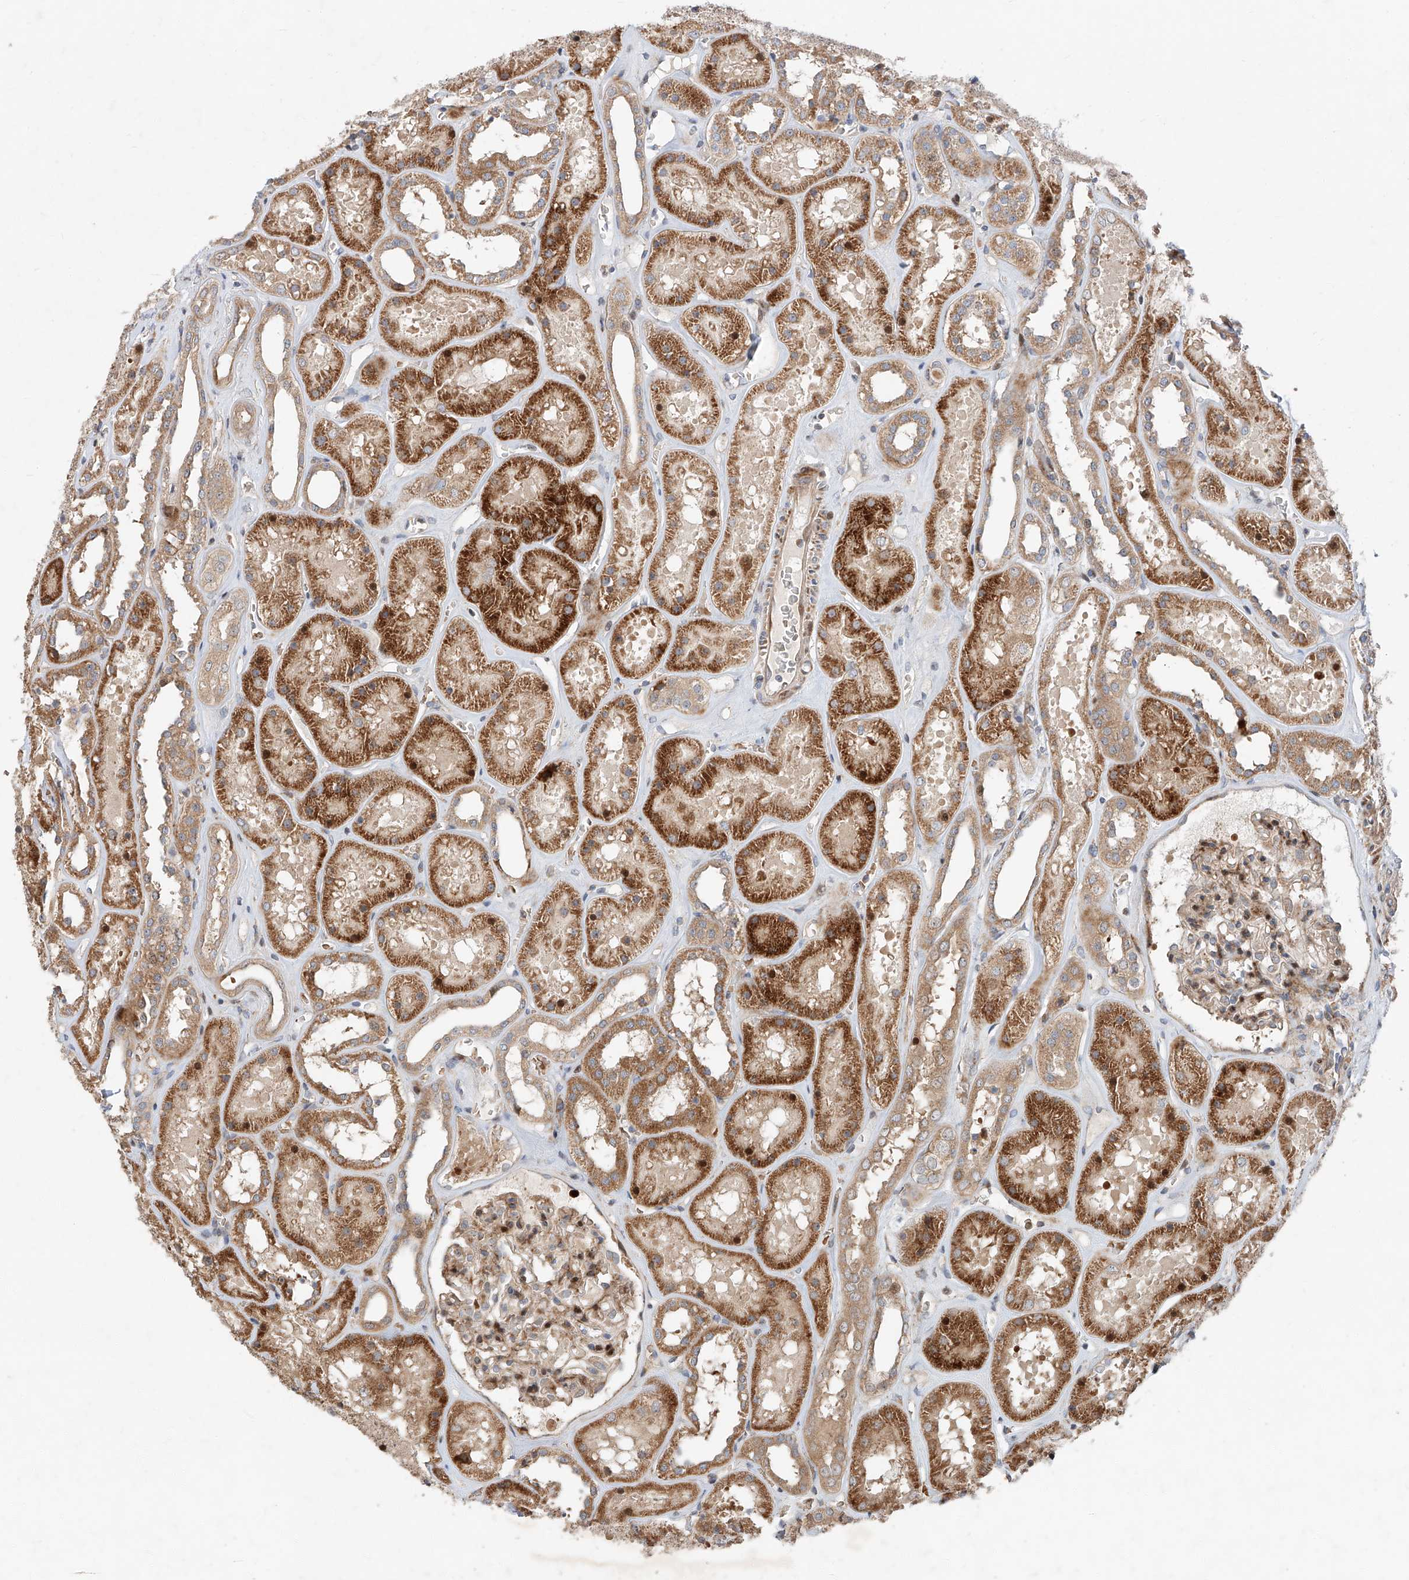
{"staining": {"intensity": "moderate", "quantity": "25%-75%", "location": "cytoplasmic/membranous"}, "tissue": "kidney", "cell_type": "Cells in glomeruli", "image_type": "normal", "snomed": [{"axis": "morphology", "description": "Normal tissue, NOS"}, {"axis": "topography", "description": "Kidney"}], "caption": "The histopathology image shows staining of unremarkable kidney, revealing moderate cytoplasmic/membranous protein positivity (brown color) within cells in glomeruli.", "gene": "USF3", "patient": {"sex": "female", "age": 41}}